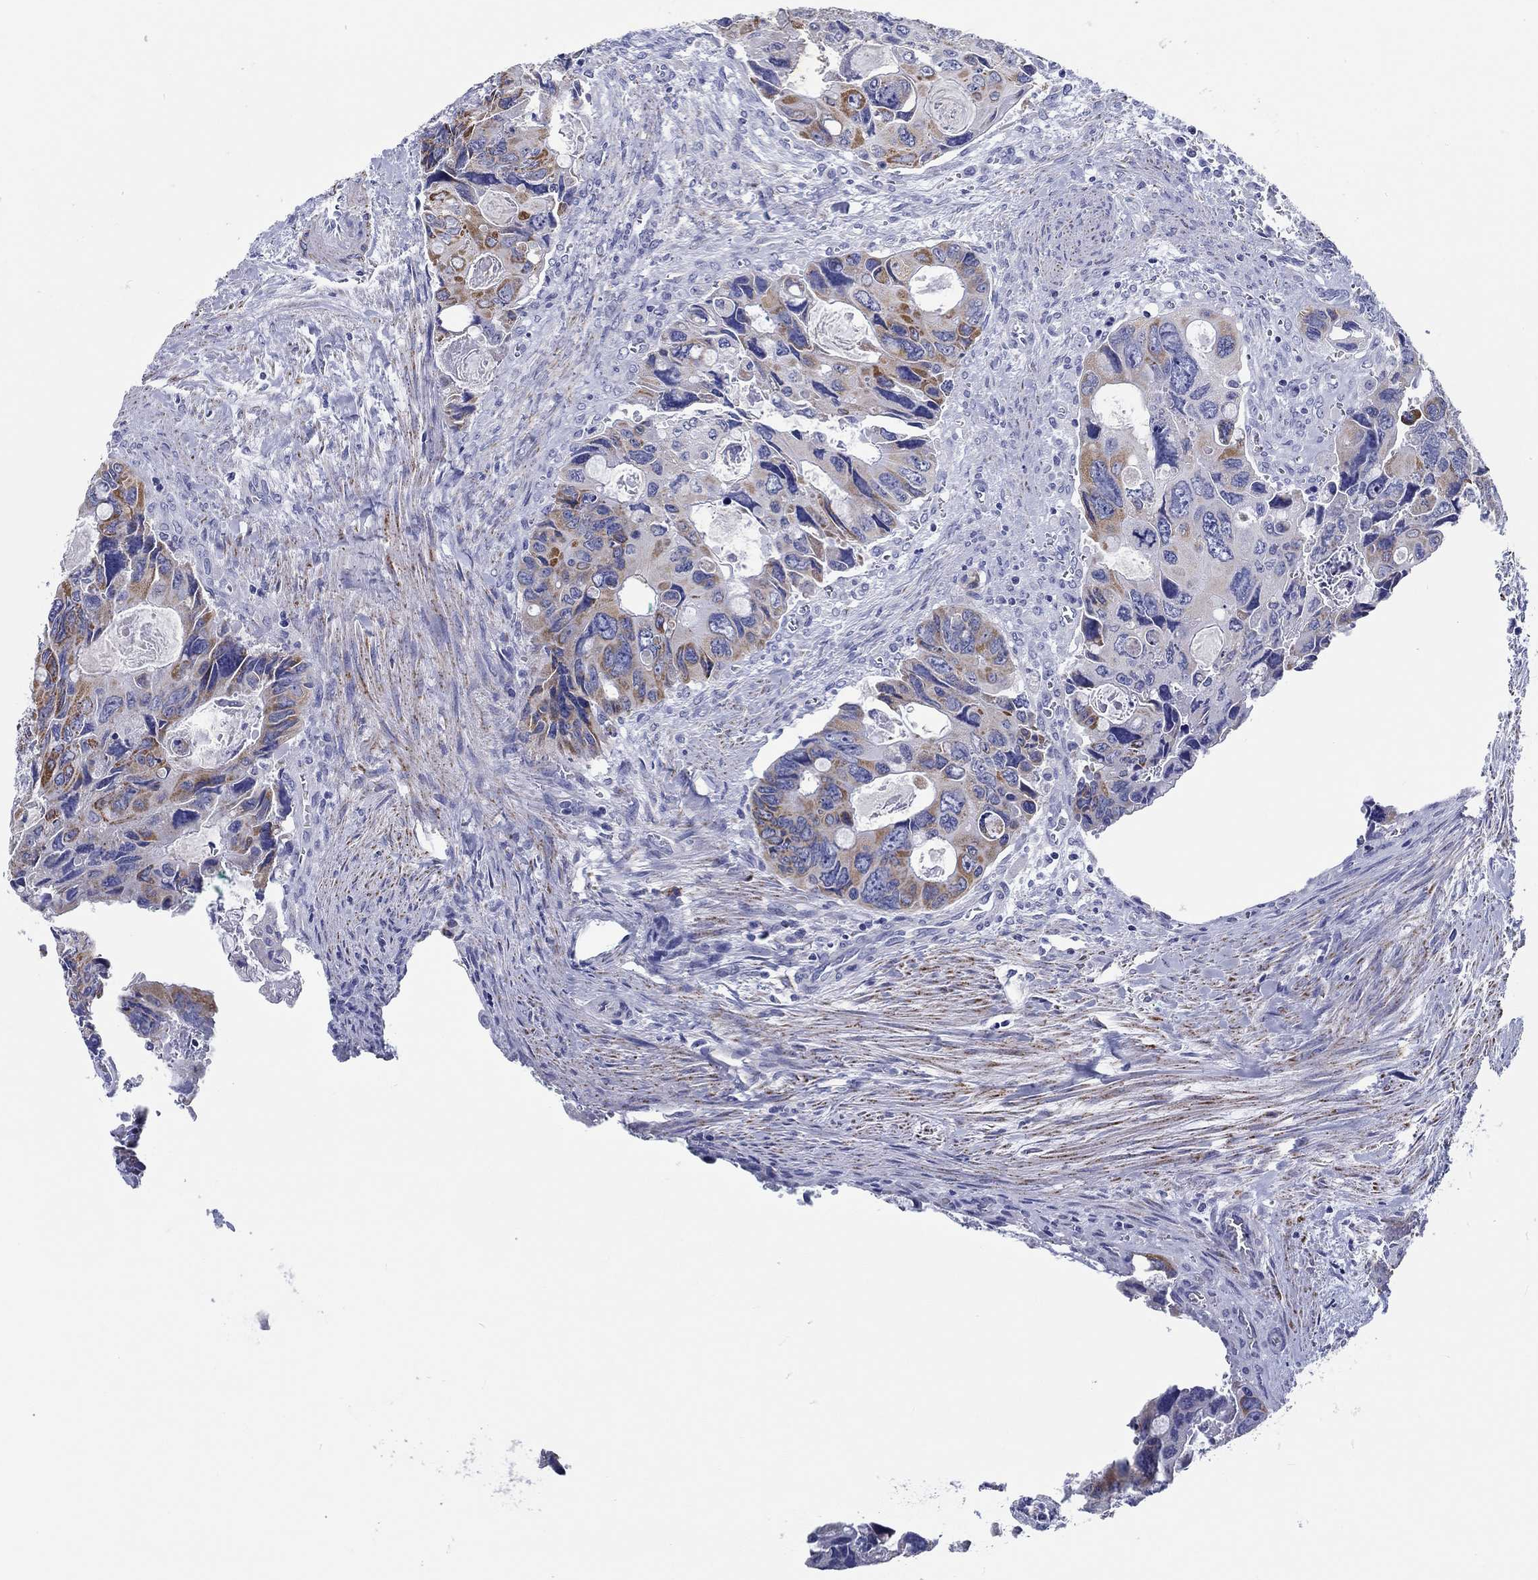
{"staining": {"intensity": "strong", "quantity": "25%-75%", "location": "cytoplasmic/membranous"}, "tissue": "colorectal cancer", "cell_type": "Tumor cells", "image_type": "cancer", "snomed": [{"axis": "morphology", "description": "Adenocarcinoma, NOS"}, {"axis": "topography", "description": "Rectum"}], "caption": "Adenocarcinoma (colorectal) stained for a protein (brown) displays strong cytoplasmic/membranous positive positivity in about 25%-75% of tumor cells.", "gene": "H1-1", "patient": {"sex": "male", "age": 62}}